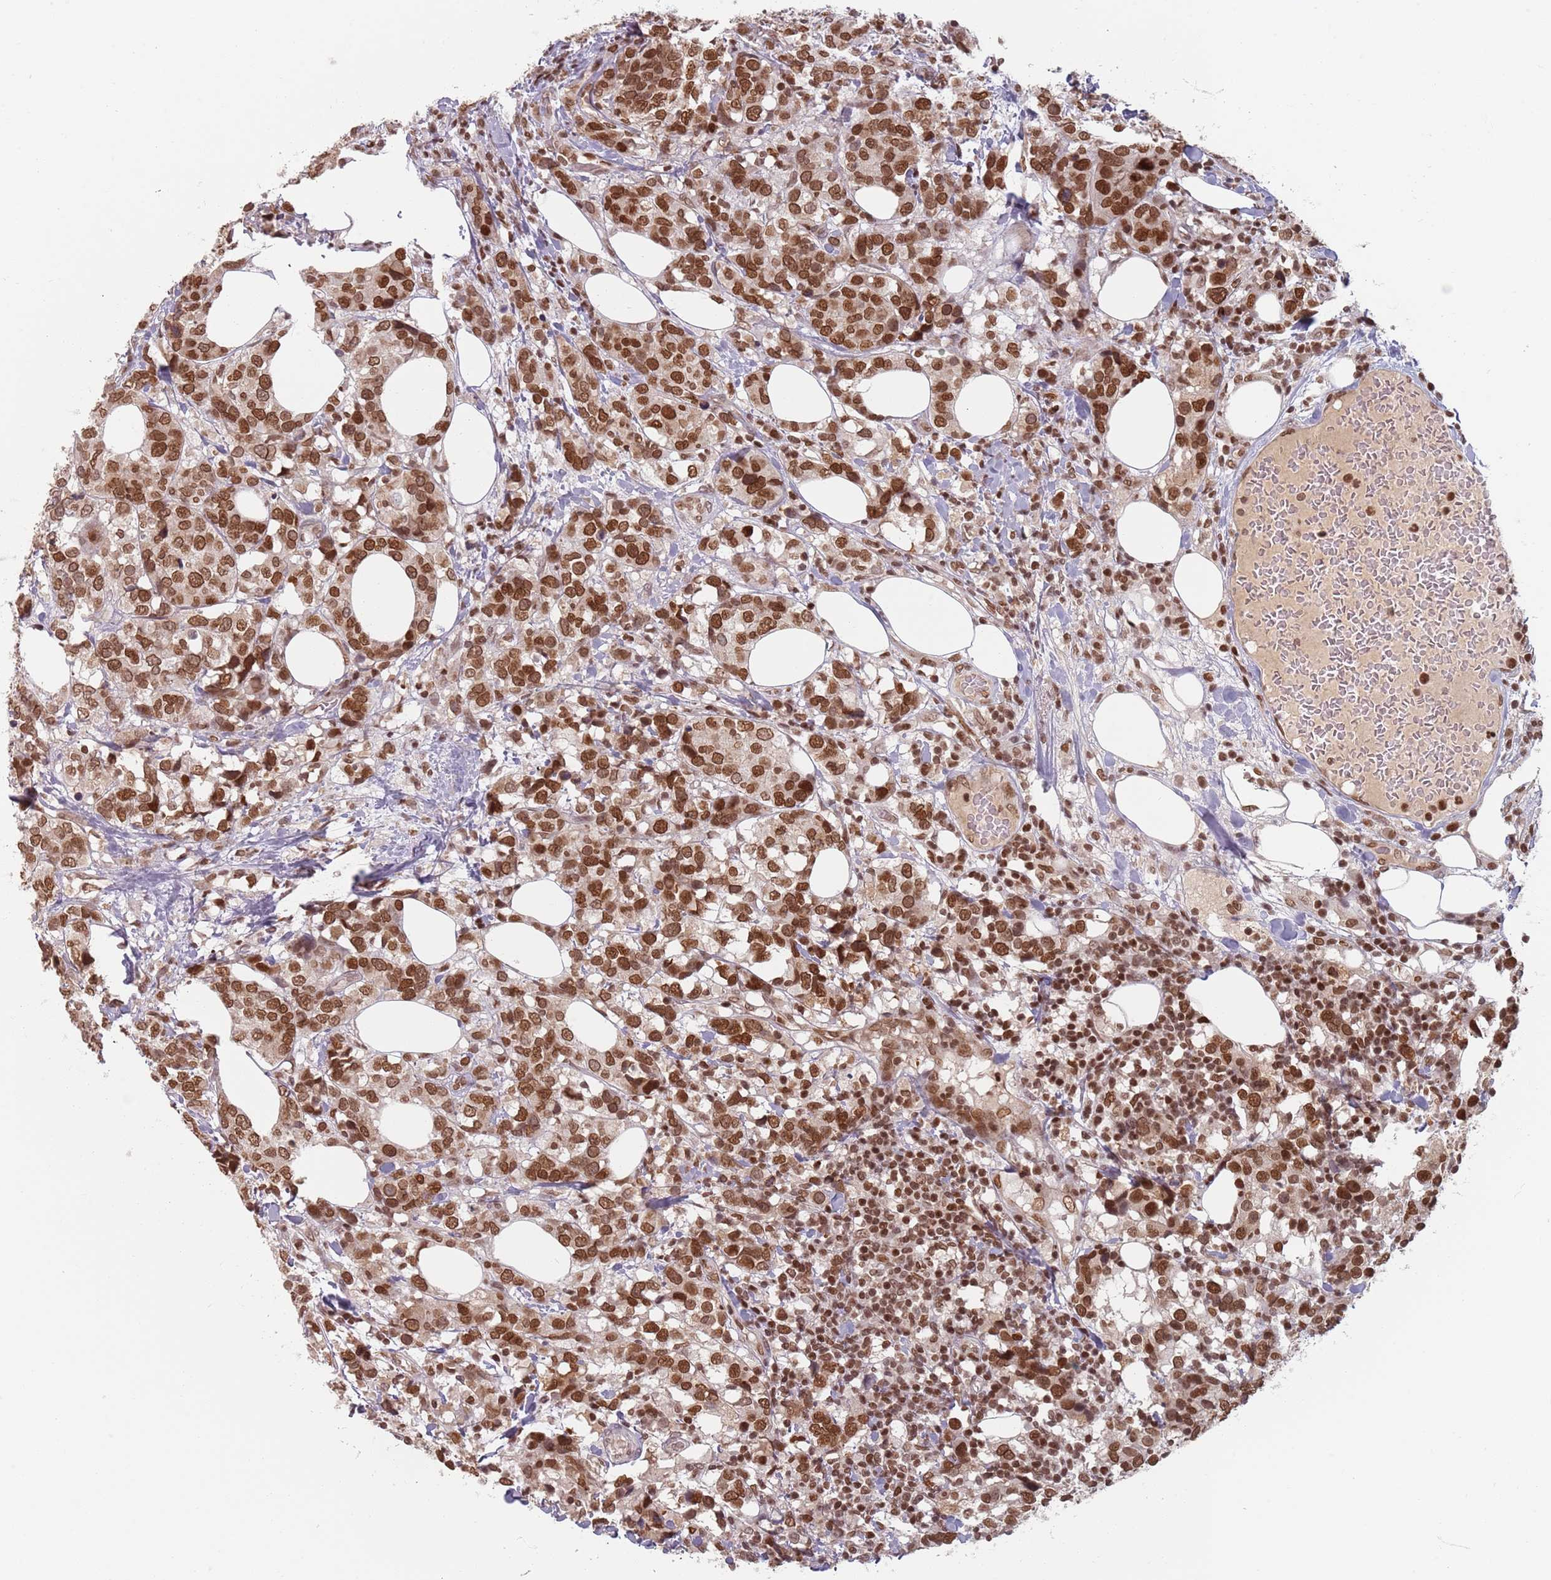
{"staining": {"intensity": "strong", "quantity": ">75%", "location": "nuclear"}, "tissue": "breast cancer", "cell_type": "Tumor cells", "image_type": "cancer", "snomed": [{"axis": "morphology", "description": "Lobular carcinoma"}, {"axis": "topography", "description": "Breast"}], "caption": "DAB (3,3'-diaminobenzidine) immunohistochemical staining of breast cancer displays strong nuclear protein expression in about >75% of tumor cells.", "gene": "NUP50", "patient": {"sex": "female", "age": 59}}